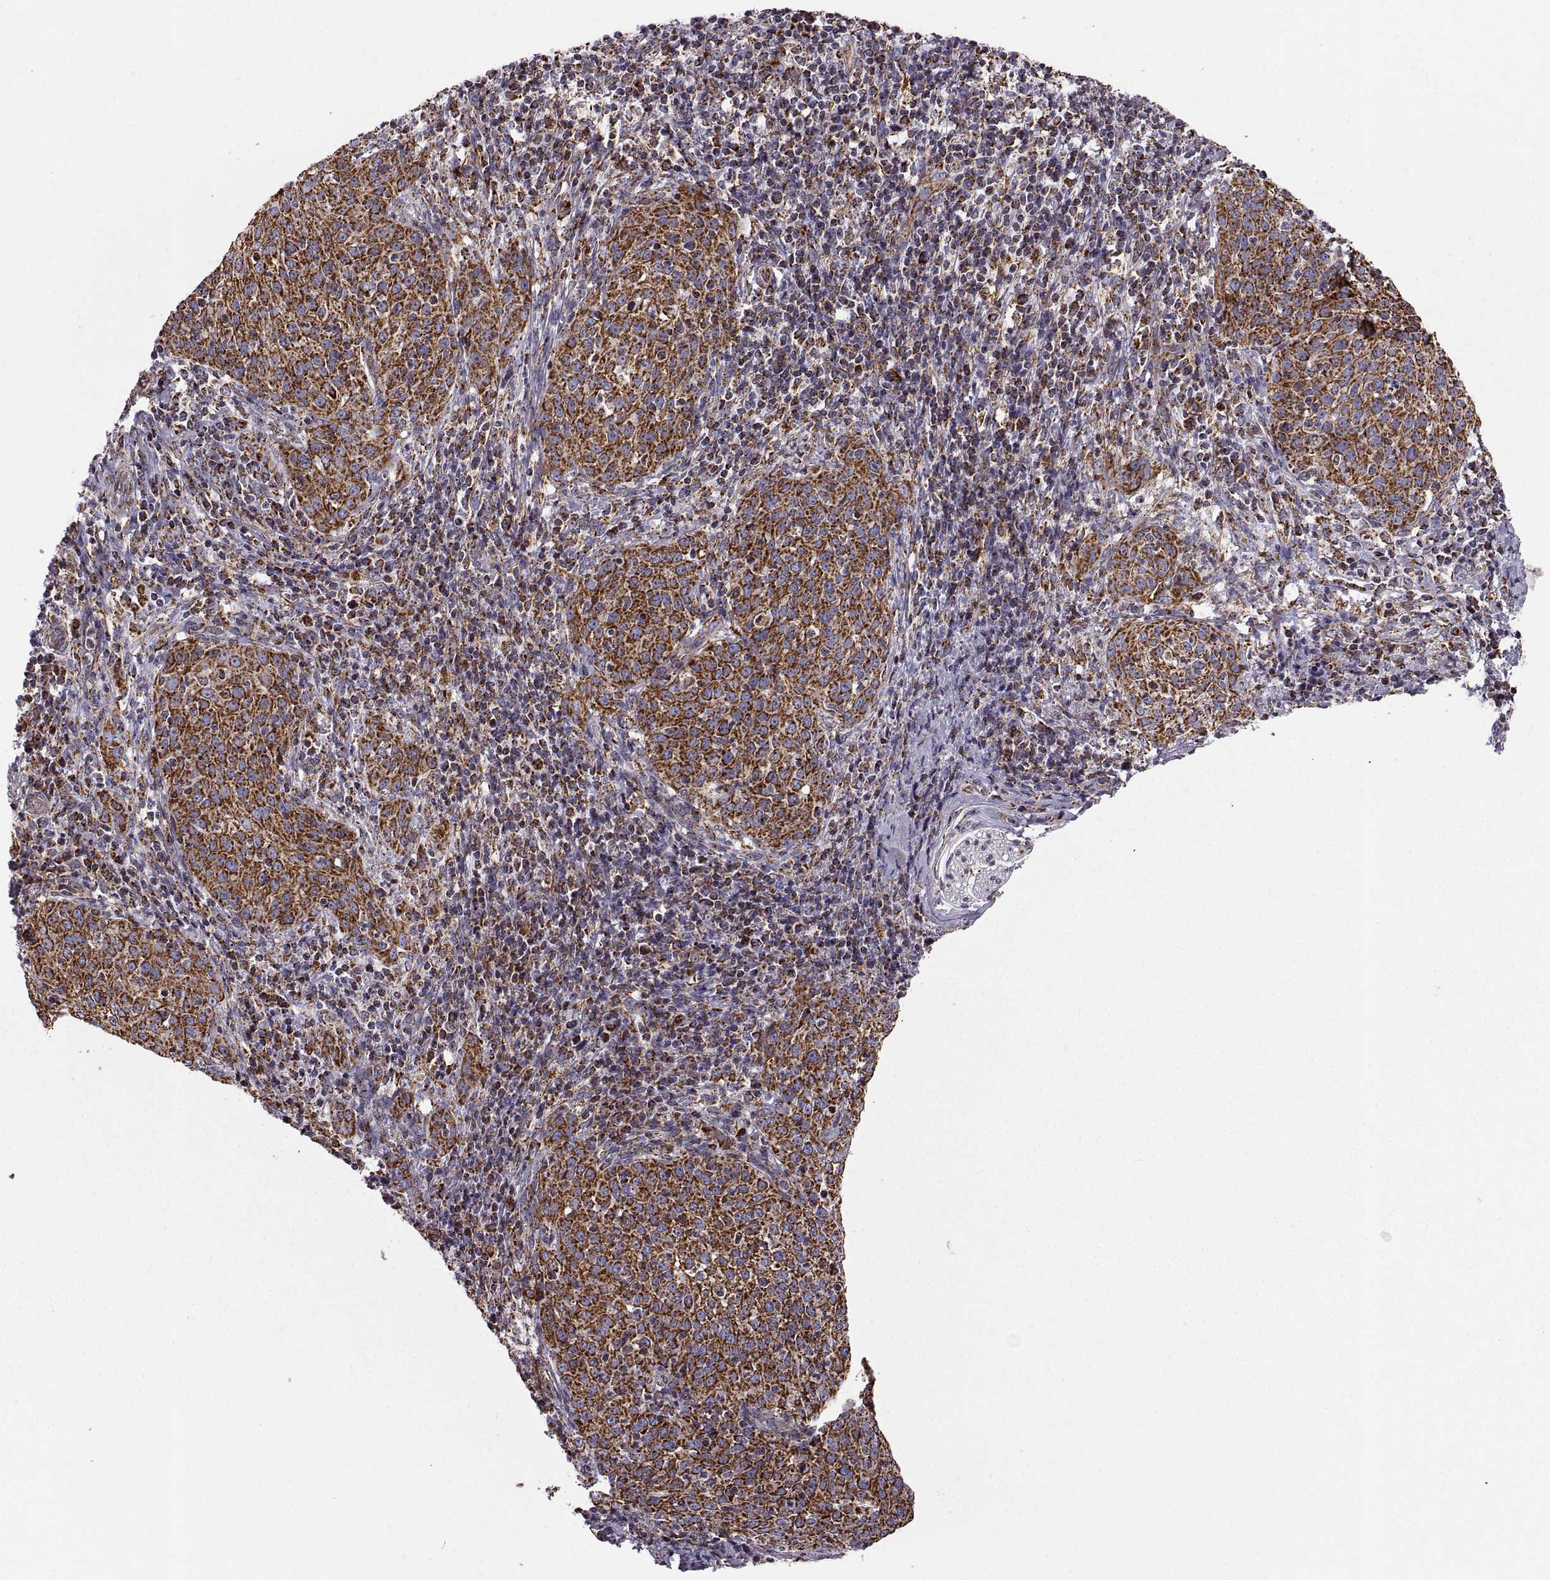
{"staining": {"intensity": "strong", "quantity": ">75%", "location": "cytoplasmic/membranous"}, "tissue": "cervical cancer", "cell_type": "Tumor cells", "image_type": "cancer", "snomed": [{"axis": "morphology", "description": "Squamous cell carcinoma, NOS"}, {"axis": "topography", "description": "Cervix"}], "caption": "Cervical squamous cell carcinoma stained for a protein (brown) shows strong cytoplasmic/membranous positive positivity in about >75% of tumor cells.", "gene": "ARSD", "patient": {"sex": "female", "age": 51}}